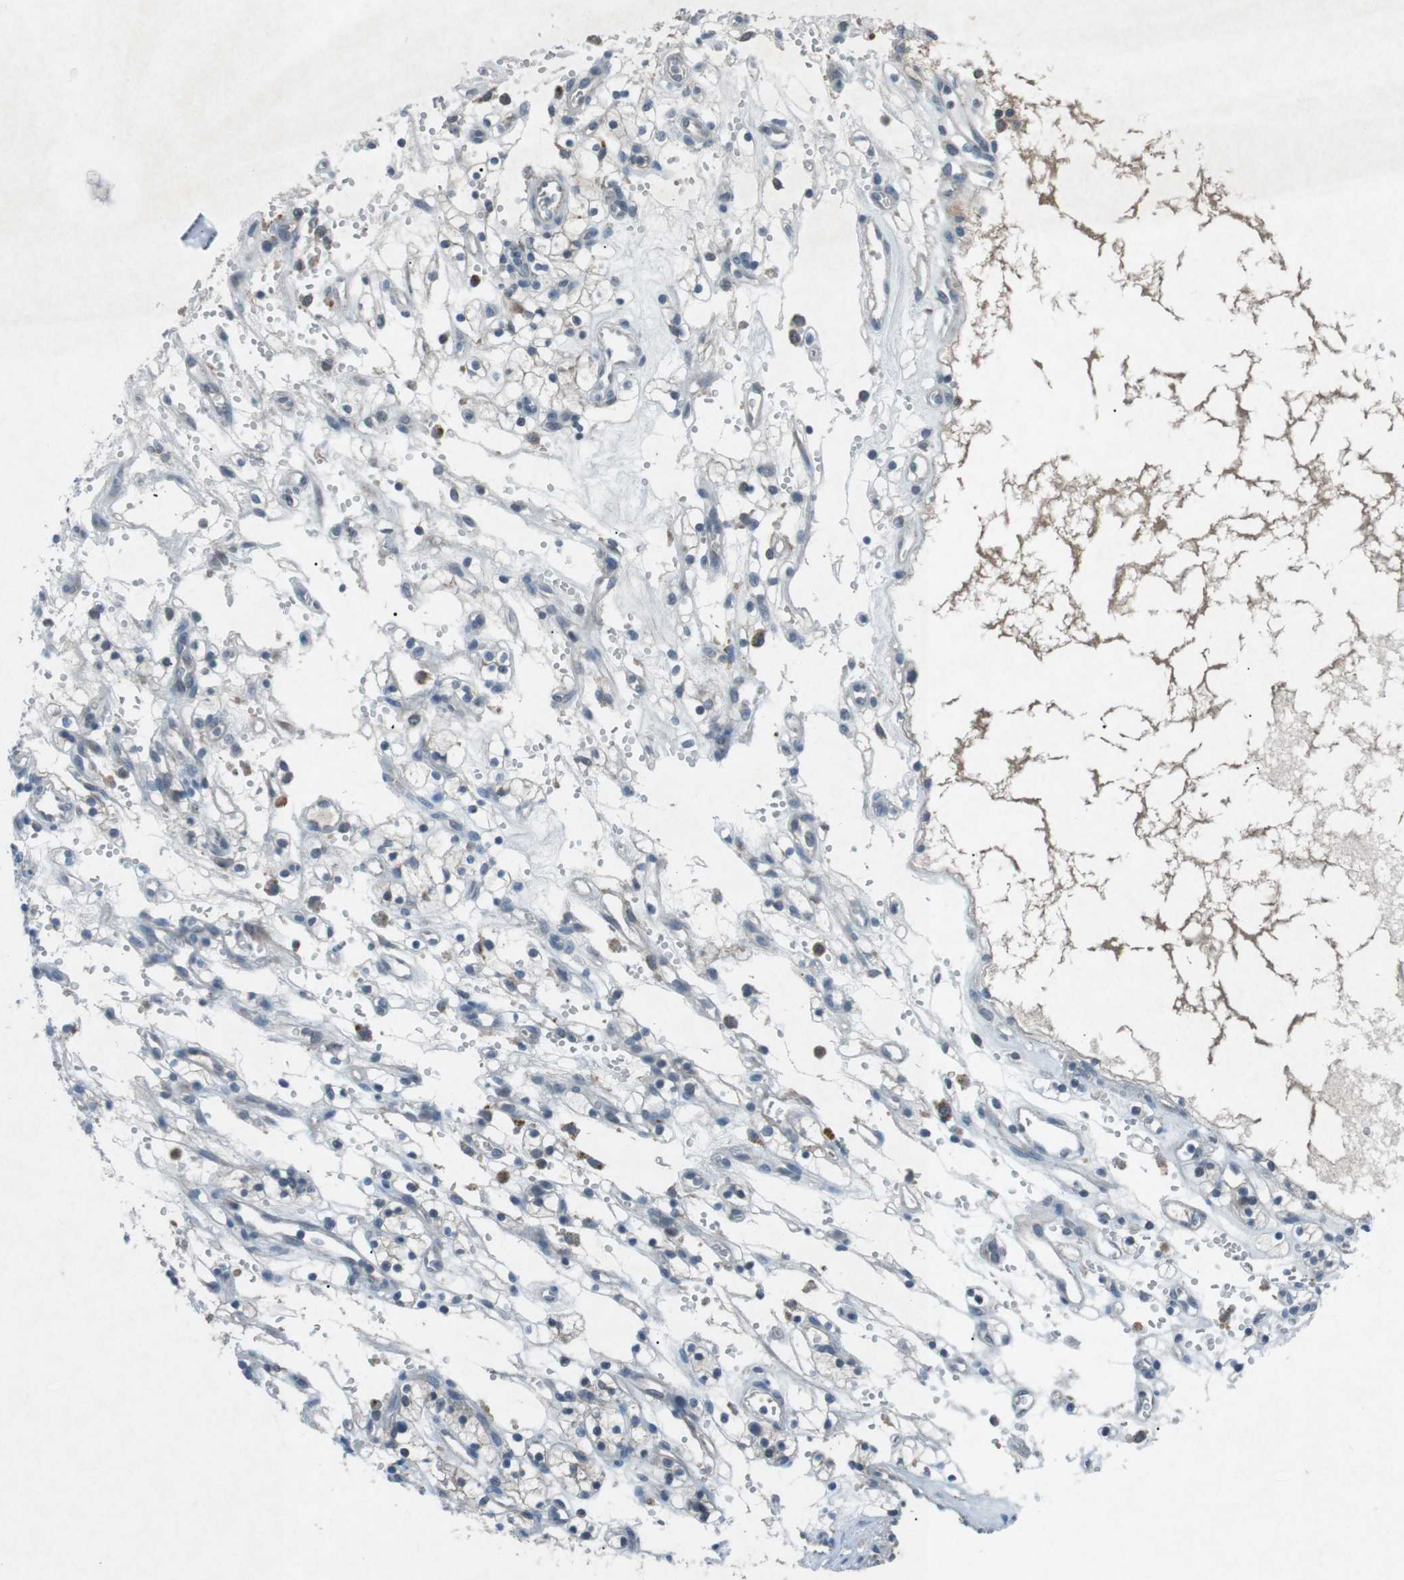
{"staining": {"intensity": "weak", "quantity": "25%-75%", "location": "cytoplasmic/membranous"}, "tissue": "renal cancer", "cell_type": "Tumor cells", "image_type": "cancer", "snomed": [{"axis": "morphology", "description": "Adenocarcinoma, NOS"}, {"axis": "topography", "description": "Kidney"}], "caption": "High-magnification brightfield microscopy of renal cancer stained with DAB (3,3'-diaminobenzidine) (brown) and counterstained with hematoxylin (blue). tumor cells exhibit weak cytoplasmic/membranous expression is appreciated in about25%-75% of cells.", "gene": "FCRLA", "patient": {"sex": "female", "age": 57}}